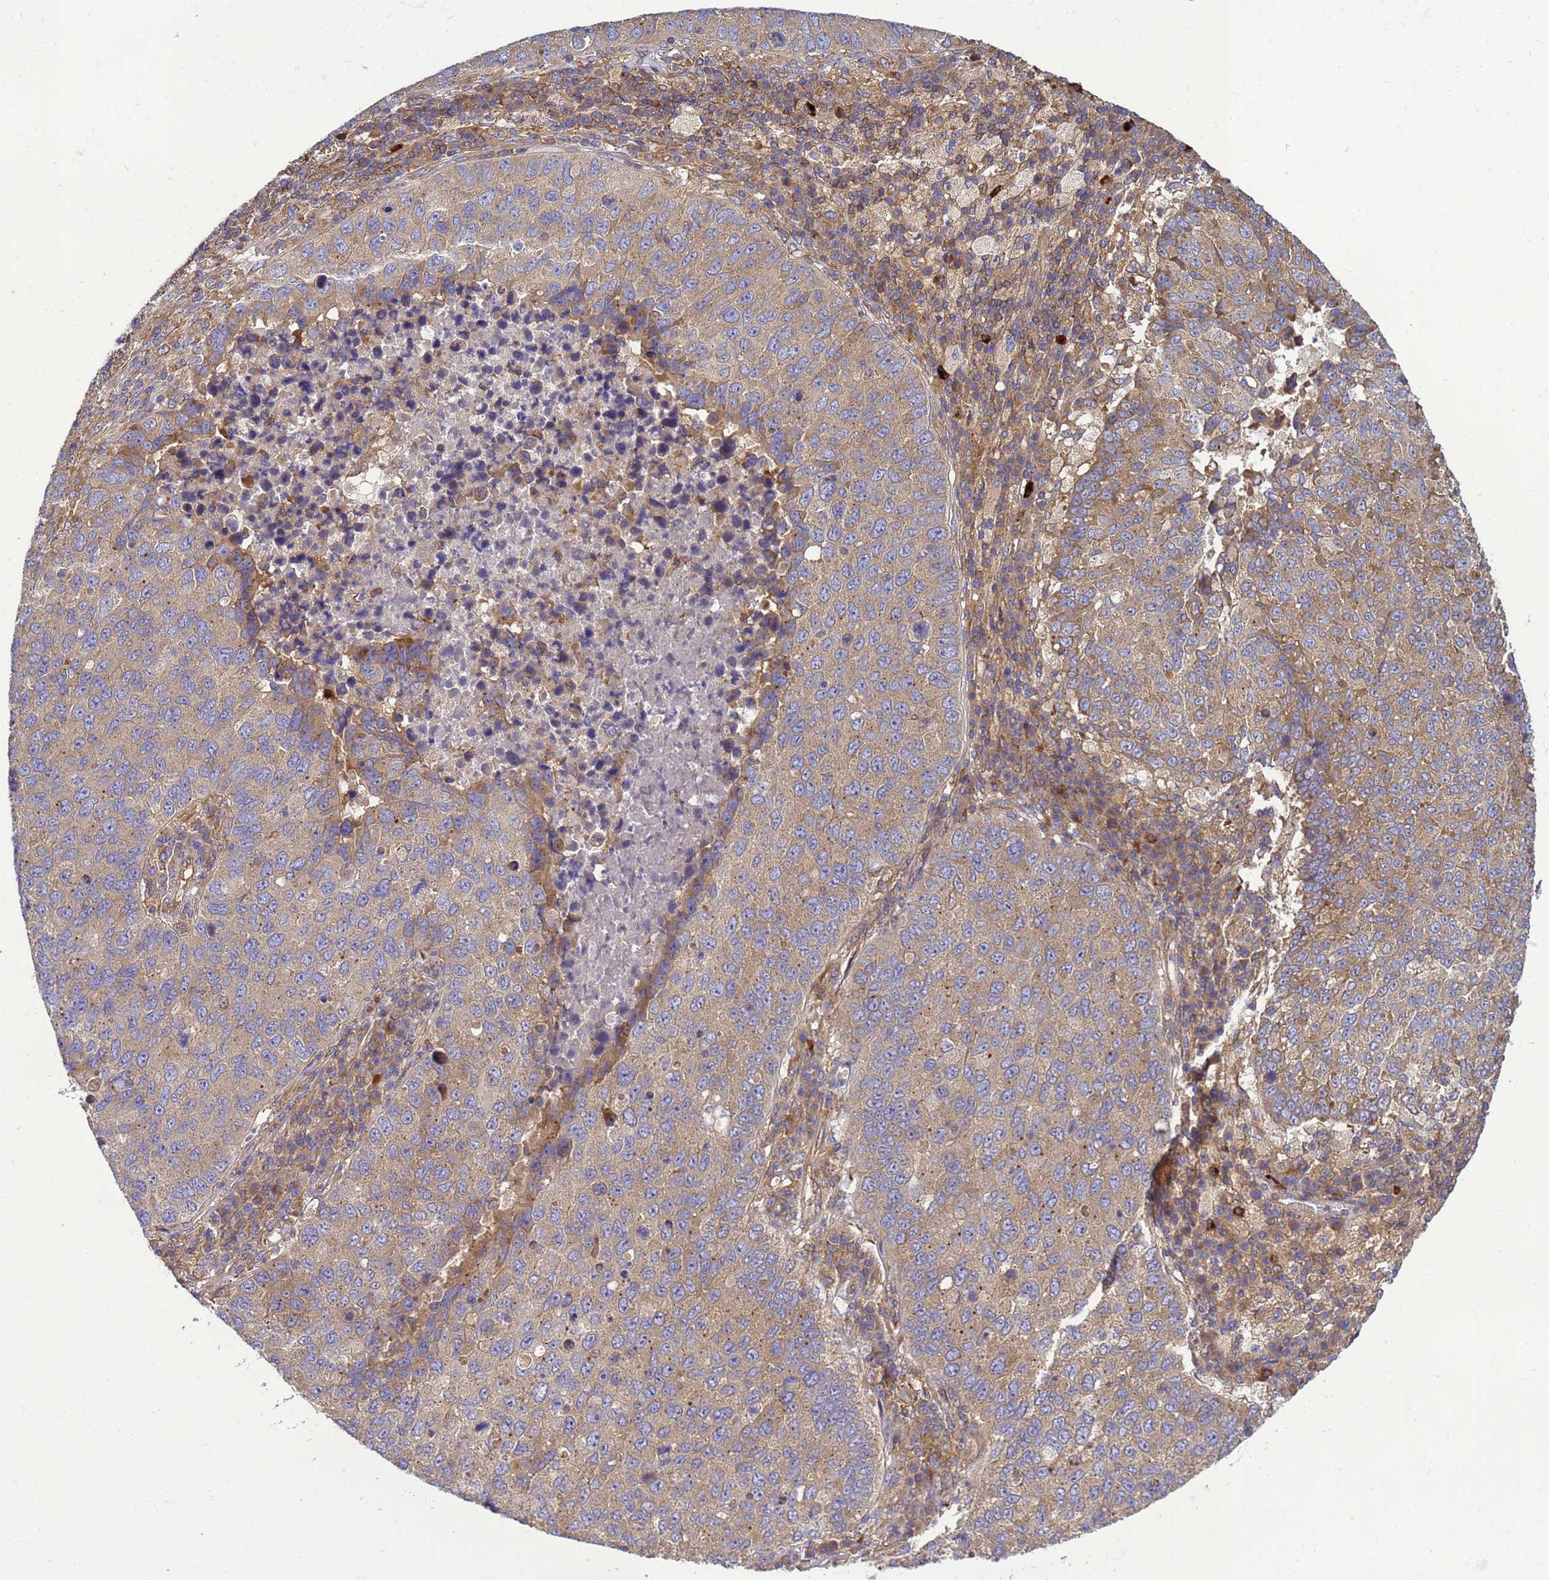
{"staining": {"intensity": "moderate", "quantity": ">75%", "location": "cytoplasmic/membranous"}, "tissue": "lung cancer", "cell_type": "Tumor cells", "image_type": "cancer", "snomed": [{"axis": "morphology", "description": "Squamous cell carcinoma, NOS"}, {"axis": "topography", "description": "Lung"}], "caption": "Immunohistochemistry (IHC) (DAB) staining of lung squamous cell carcinoma shows moderate cytoplasmic/membranous protein expression in about >75% of tumor cells.", "gene": "BECN1", "patient": {"sex": "male", "age": 73}}